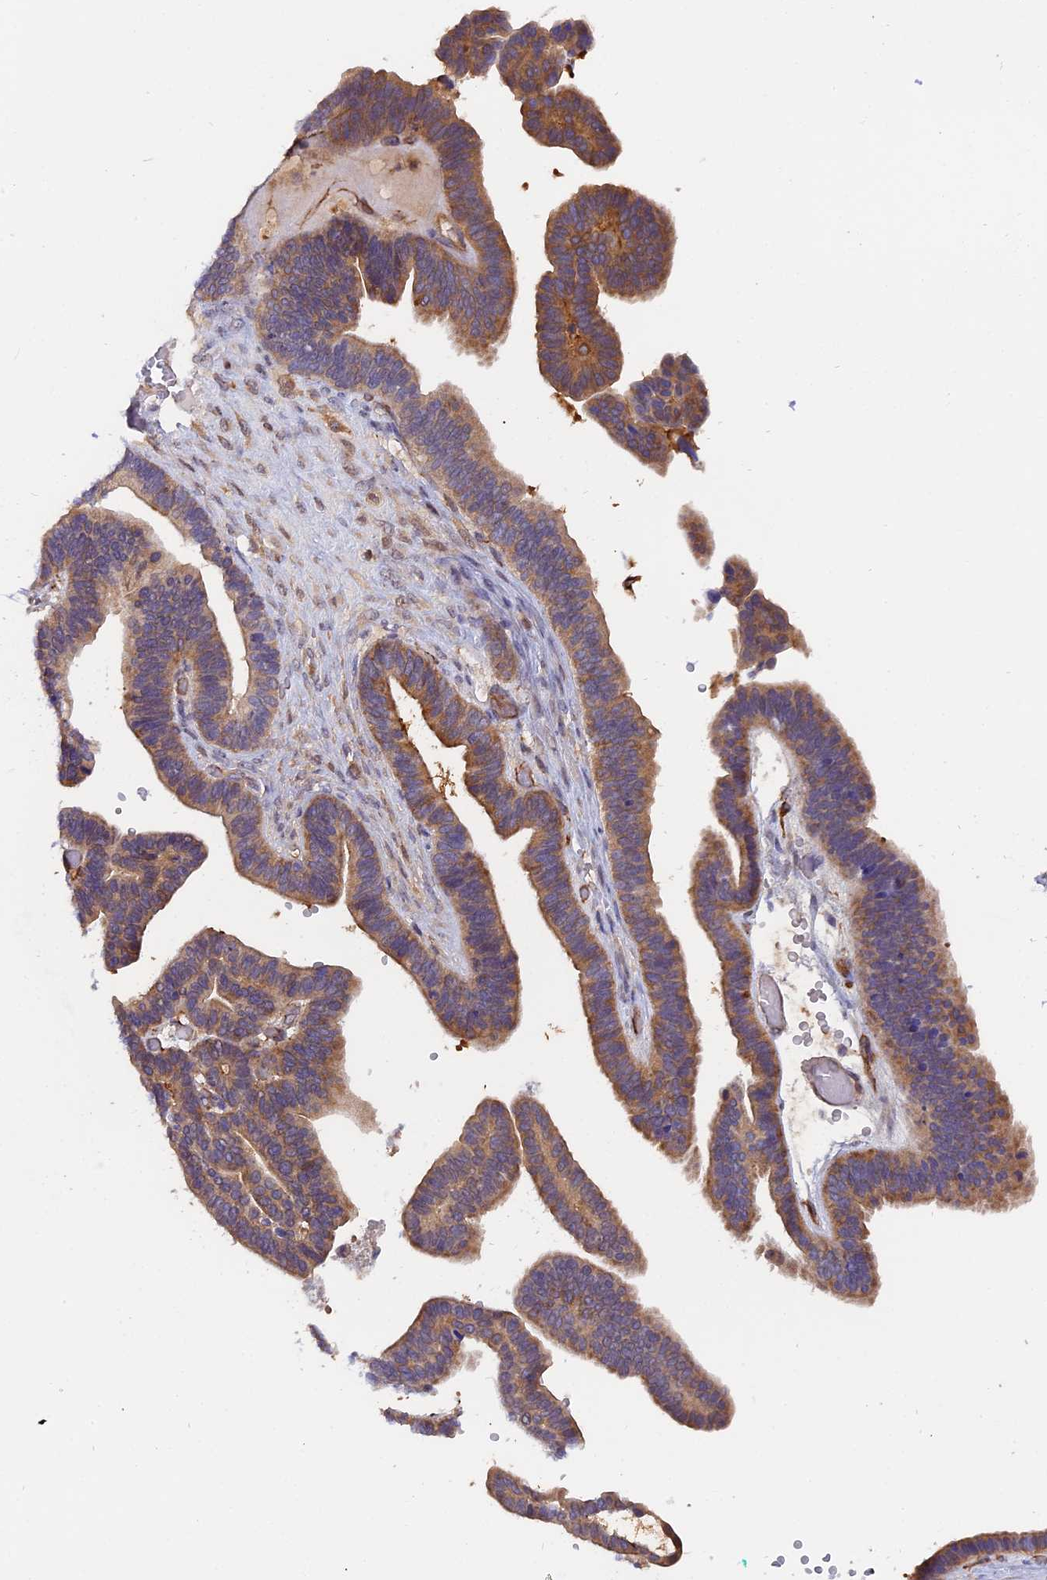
{"staining": {"intensity": "moderate", "quantity": ">75%", "location": "cytoplasmic/membranous"}, "tissue": "ovarian cancer", "cell_type": "Tumor cells", "image_type": "cancer", "snomed": [{"axis": "morphology", "description": "Cystadenocarcinoma, serous, NOS"}, {"axis": "topography", "description": "Ovary"}], "caption": "Protein staining by immunohistochemistry (IHC) demonstrates moderate cytoplasmic/membranous expression in about >75% of tumor cells in ovarian cancer.", "gene": "FAM118B", "patient": {"sex": "female", "age": 56}}